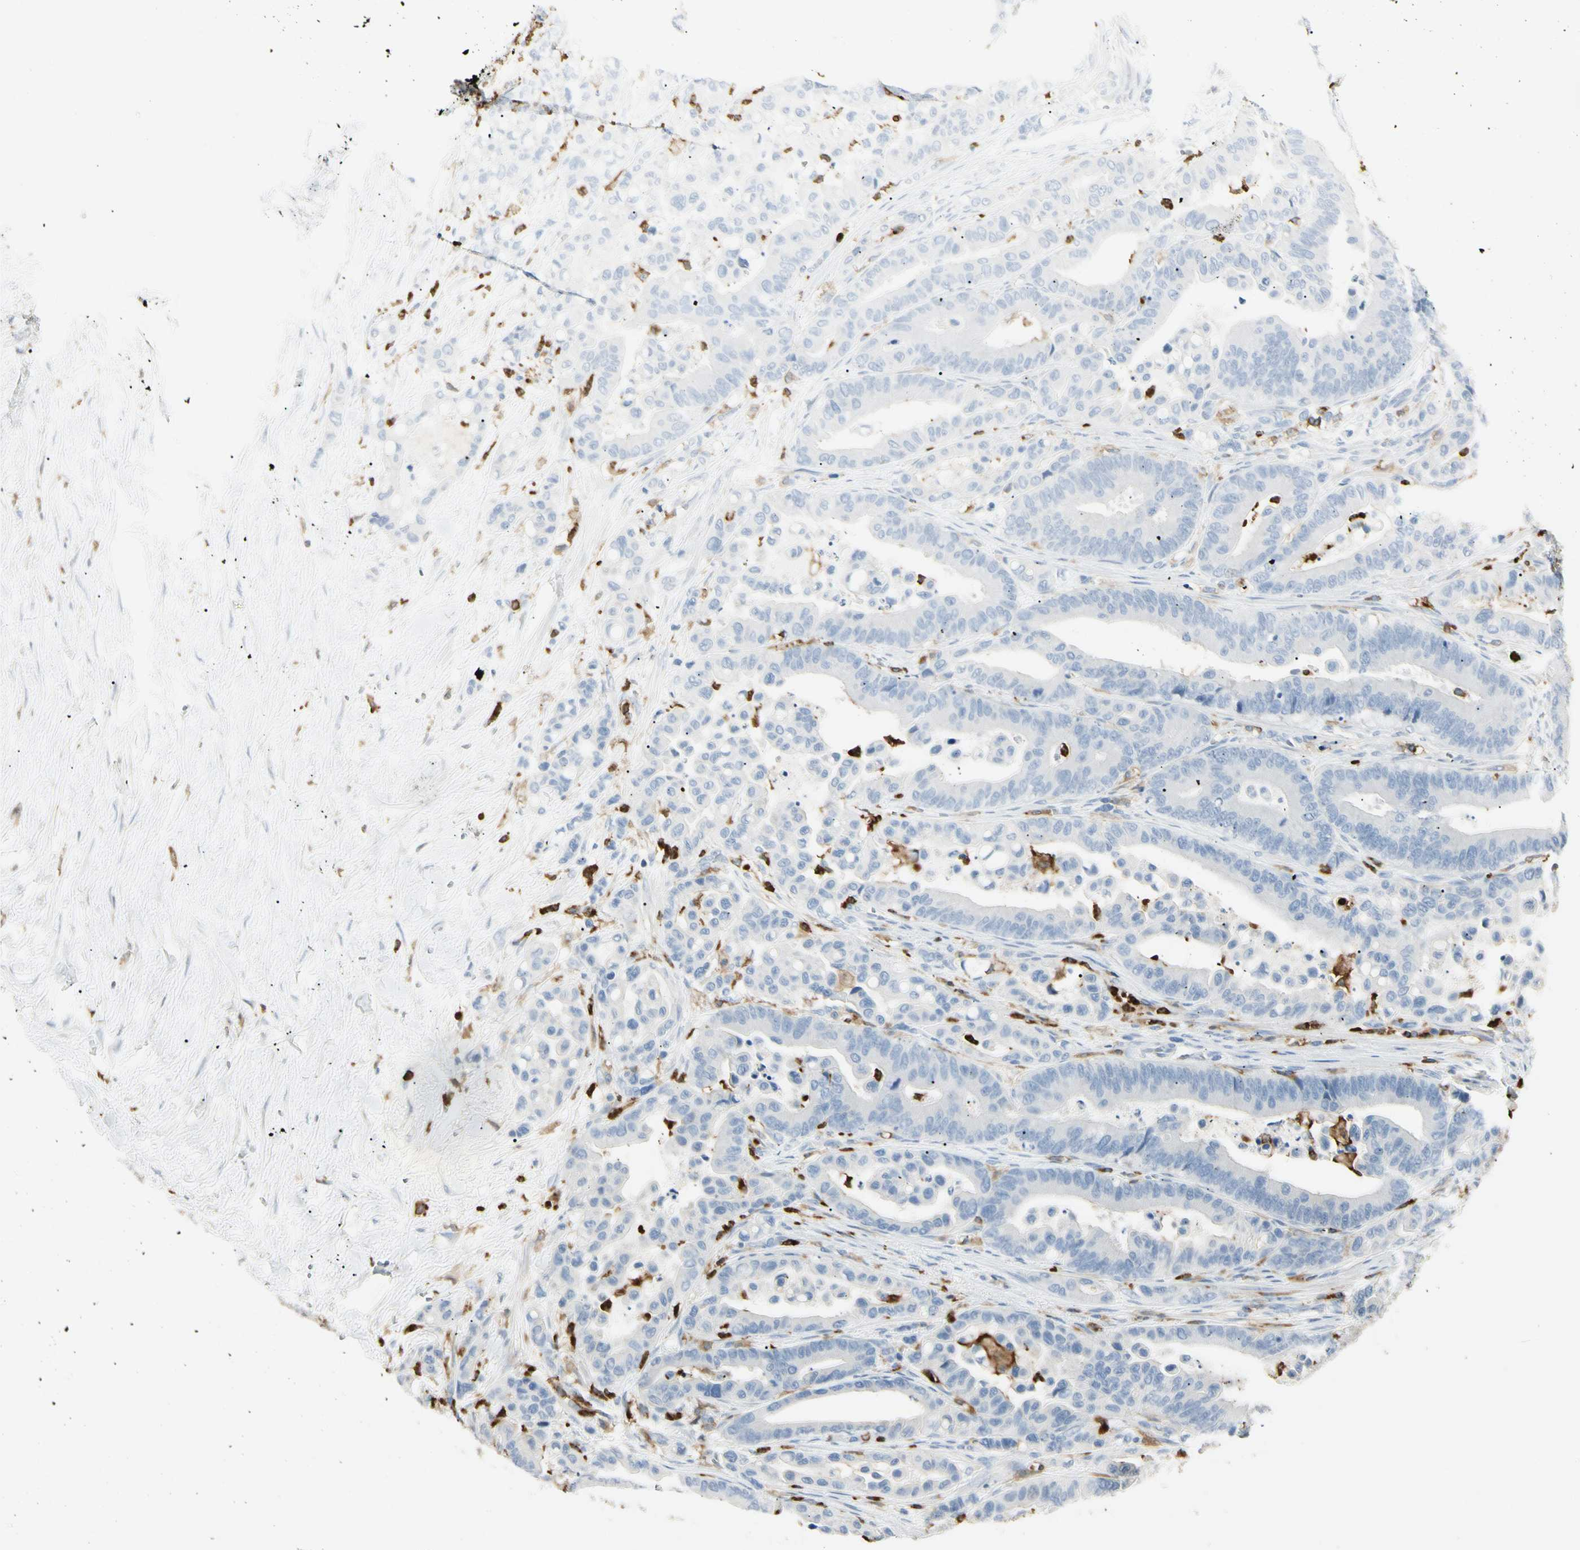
{"staining": {"intensity": "negative", "quantity": "none", "location": "none"}, "tissue": "colorectal cancer", "cell_type": "Tumor cells", "image_type": "cancer", "snomed": [{"axis": "morphology", "description": "Normal tissue, NOS"}, {"axis": "morphology", "description": "Adenocarcinoma, NOS"}, {"axis": "topography", "description": "Colon"}], "caption": "A histopathology image of human colorectal cancer (adenocarcinoma) is negative for staining in tumor cells.", "gene": "ITGB2", "patient": {"sex": "male", "age": 82}}